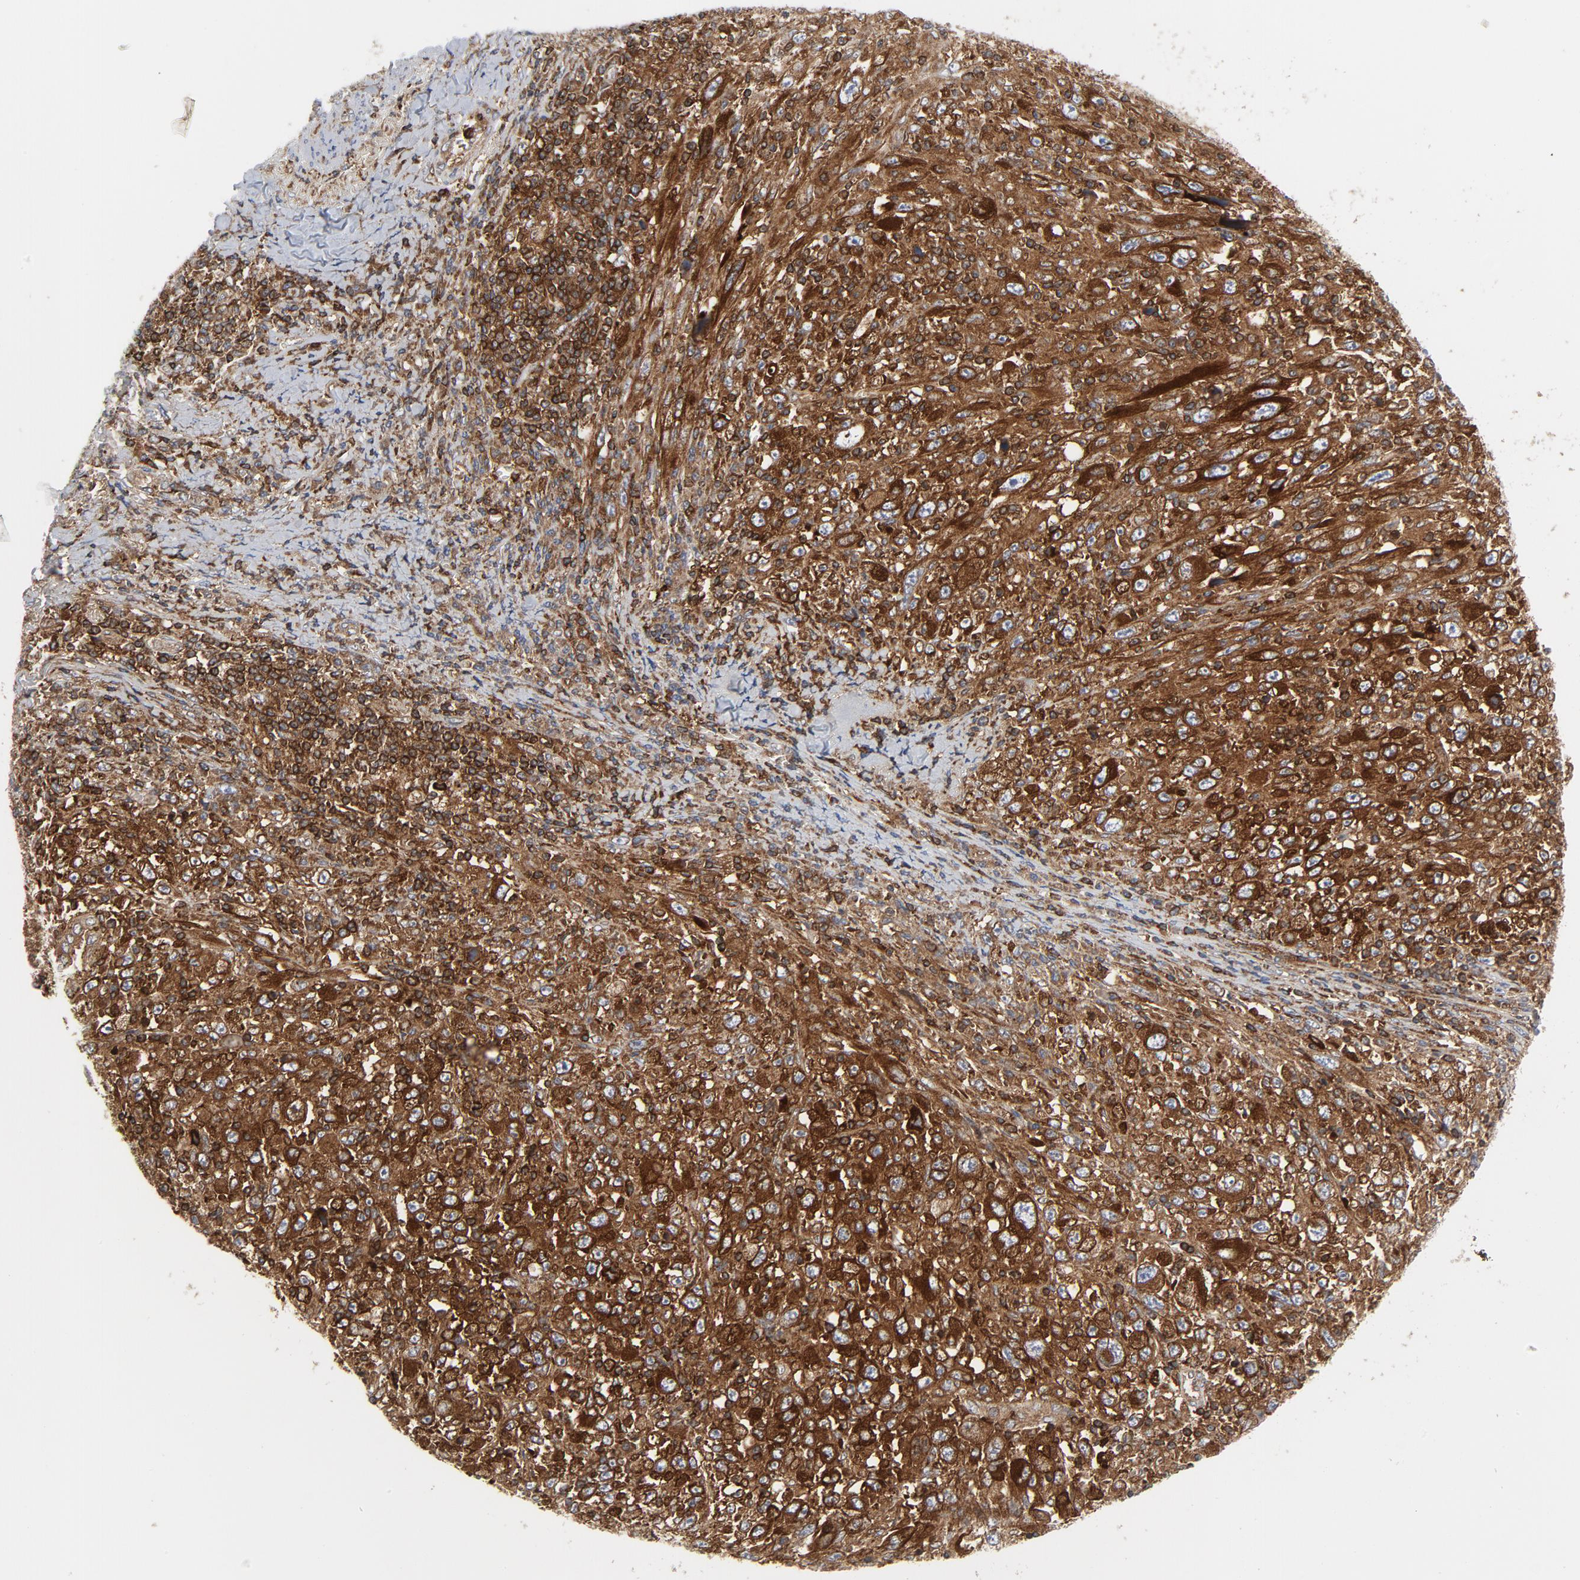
{"staining": {"intensity": "strong", "quantity": ">75%", "location": "cytoplasmic/membranous"}, "tissue": "melanoma", "cell_type": "Tumor cells", "image_type": "cancer", "snomed": [{"axis": "morphology", "description": "Malignant melanoma, Metastatic site"}, {"axis": "topography", "description": "Skin"}], "caption": "The immunohistochemical stain shows strong cytoplasmic/membranous expression in tumor cells of melanoma tissue.", "gene": "YES1", "patient": {"sex": "female", "age": 56}}